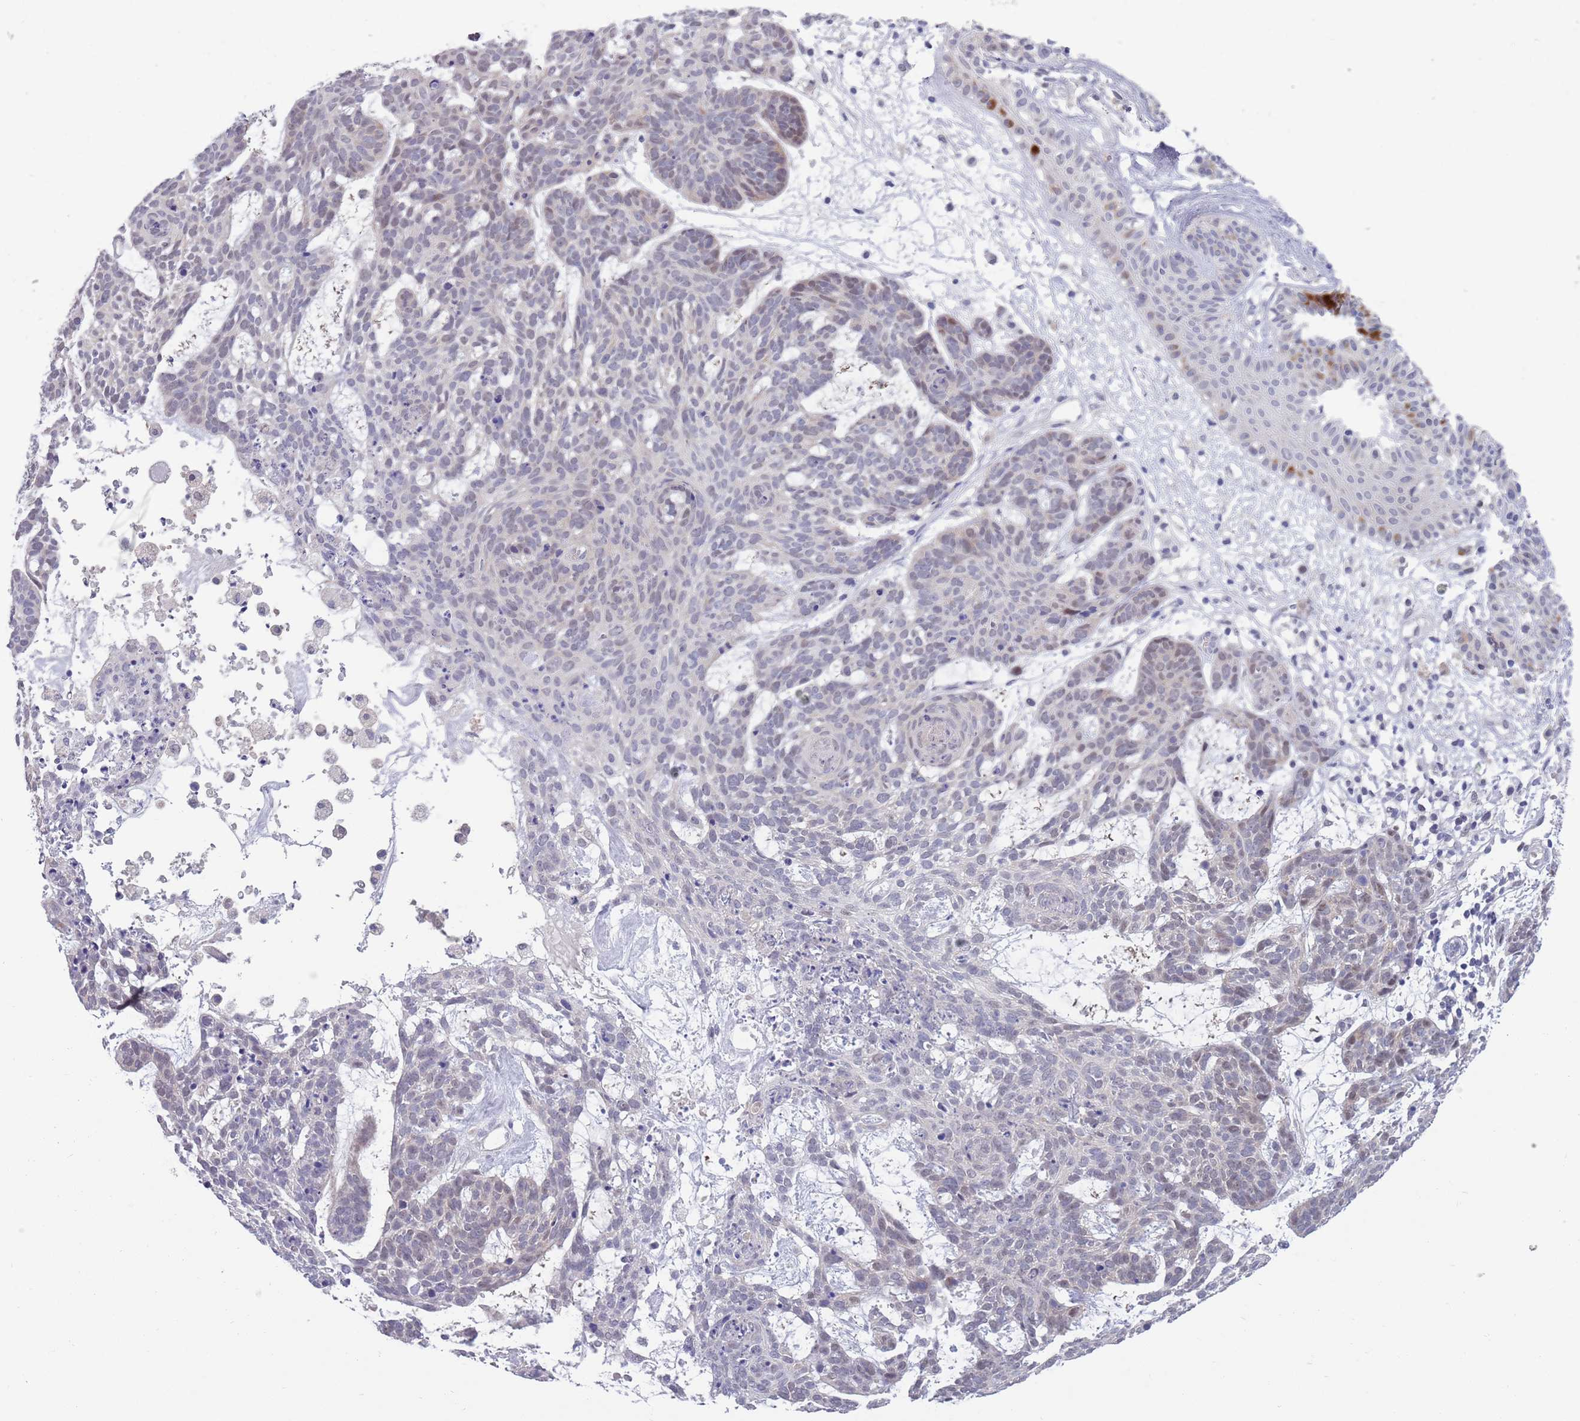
{"staining": {"intensity": "weak", "quantity": "<25%", "location": "nuclear"}, "tissue": "skin cancer", "cell_type": "Tumor cells", "image_type": "cancer", "snomed": [{"axis": "morphology", "description": "Basal cell carcinoma"}, {"axis": "topography", "description": "Skin"}], "caption": "The histopathology image demonstrates no staining of tumor cells in skin cancer.", "gene": "CLNS1A", "patient": {"sex": "female", "age": 89}}